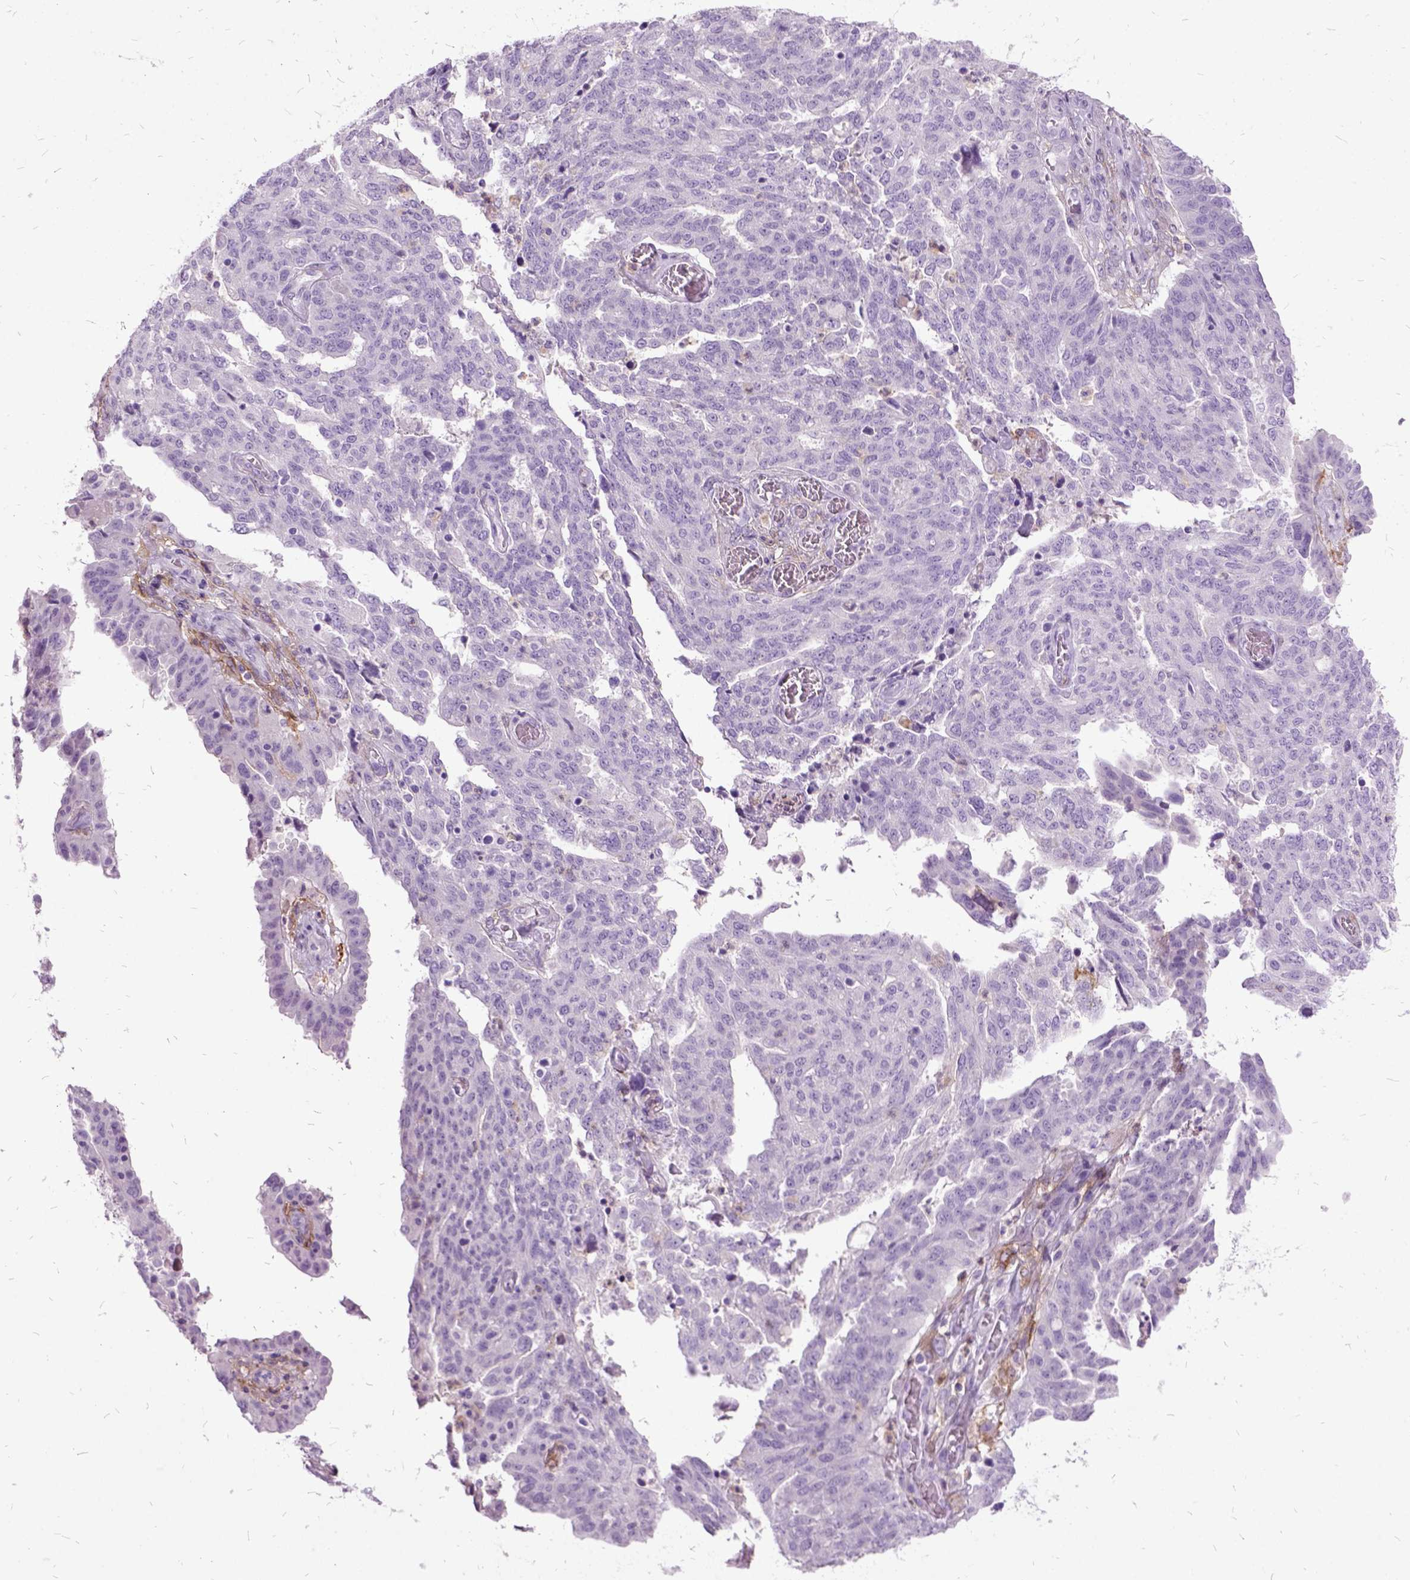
{"staining": {"intensity": "negative", "quantity": "none", "location": "none"}, "tissue": "ovarian cancer", "cell_type": "Tumor cells", "image_type": "cancer", "snomed": [{"axis": "morphology", "description": "Cystadenocarcinoma, serous, NOS"}, {"axis": "topography", "description": "Ovary"}], "caption": "The IHC photomicrograph has no significant staining in tumor cells of ovarian cancer tissue.", "gene": "MME", "patient": {"sex": "female", "age": 67}}